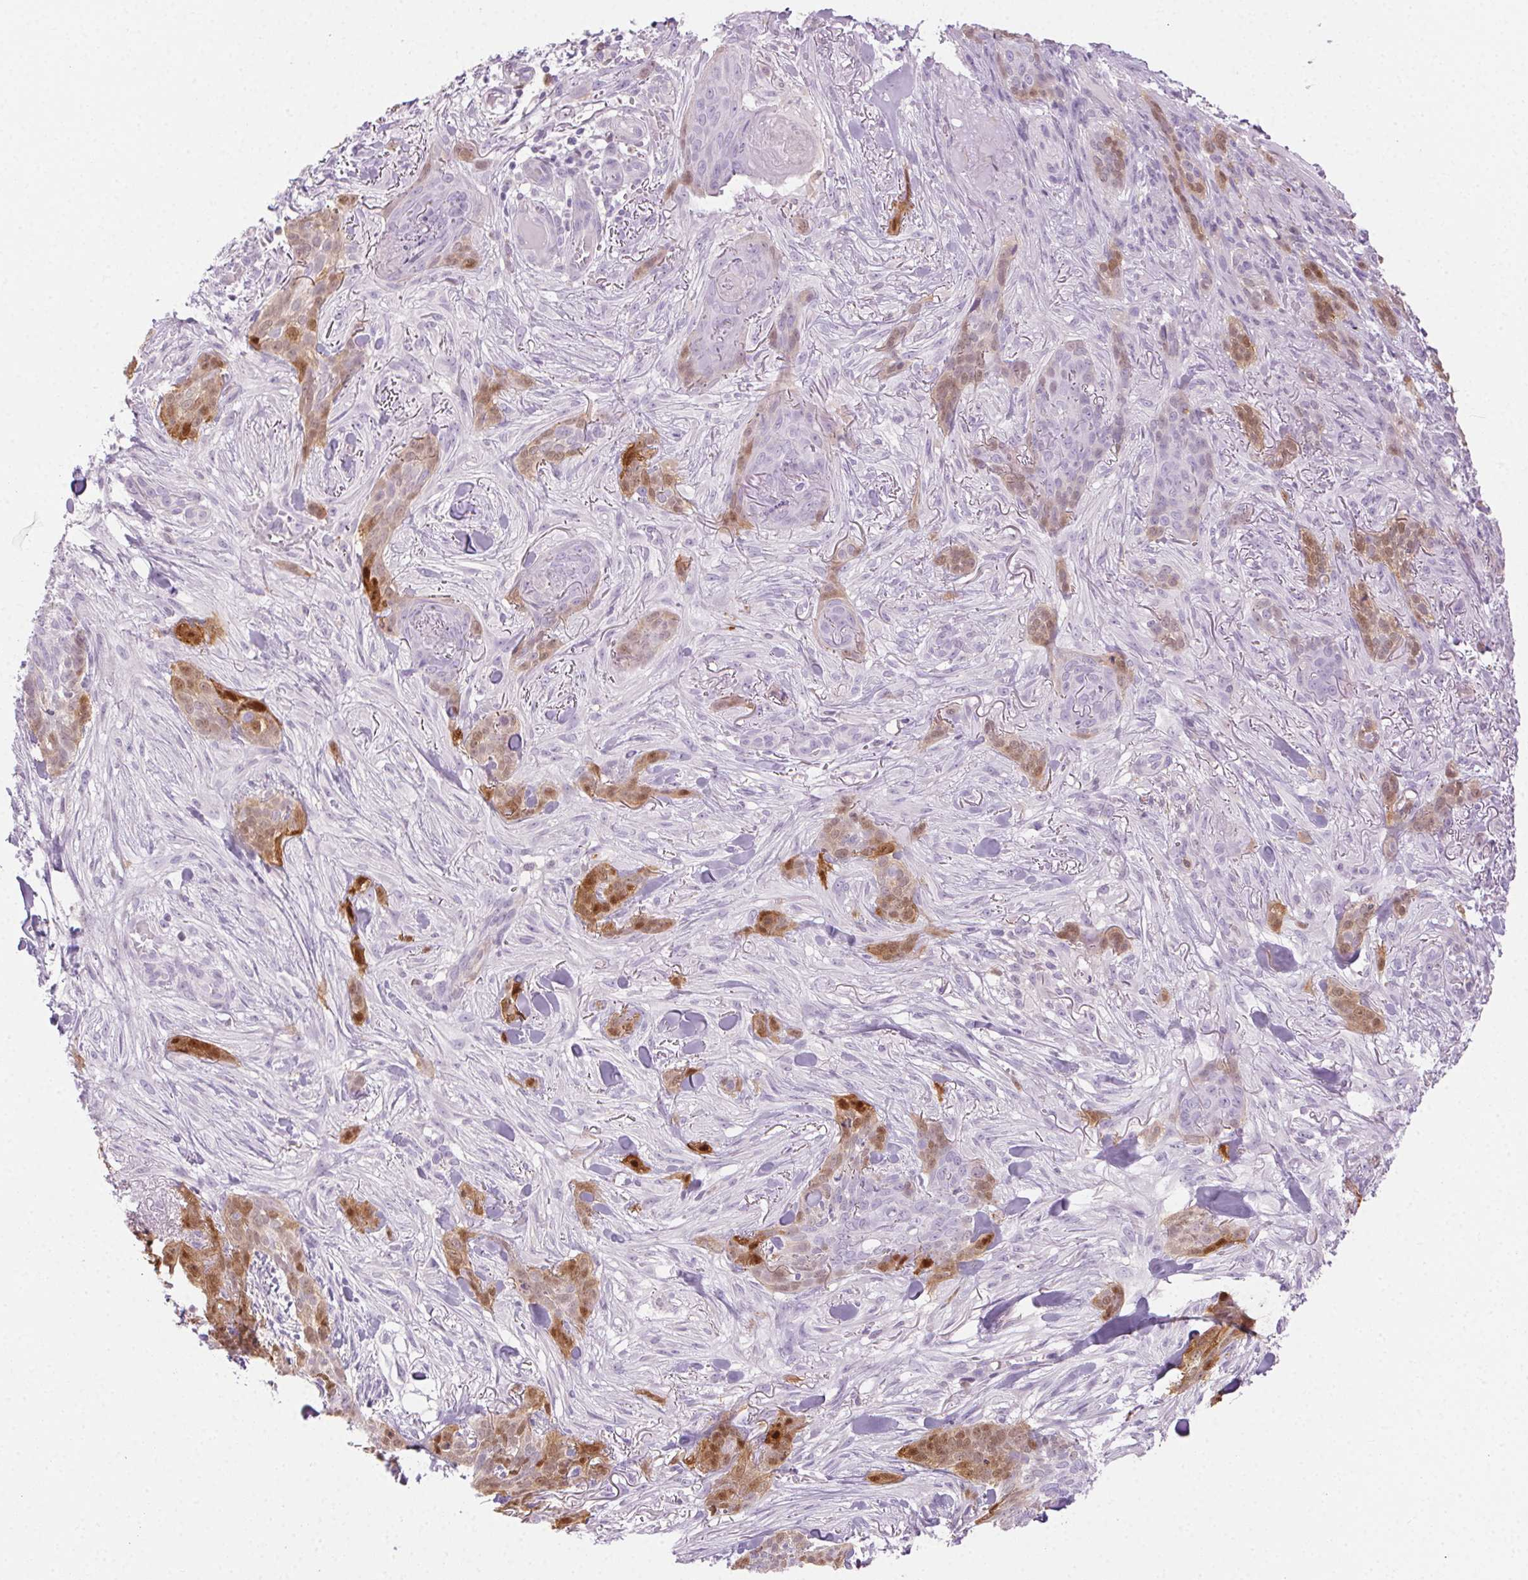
{"staining": {"intensity": "moderate", "quantity": "25%-75%", "location": "cytoplasmic/membranous,nuclear"}, "tissue": "skin cancer", "cell_type": "Tumor cells", "image_type": "cancer", "snomed": [{"axis": "morphology", "description": "Basal cell carcinoma"}, {"axis": "topography", "description": "Skin"}], "caption": "Immunohistochemistry (IHC) histopathology image of neoplastic tissue: human basal cell carcinoma (skin) stained using immunohistochemistry displays medium levels of moderate protein expression localized specifically in the cytoplasmic/membranous and nuclear of tumor cells, appearing as a cytoplasmic/membranous and nuclear brown color.", "gene": "TMEM45A", "patient": {"sex": "female", "age": 61}}